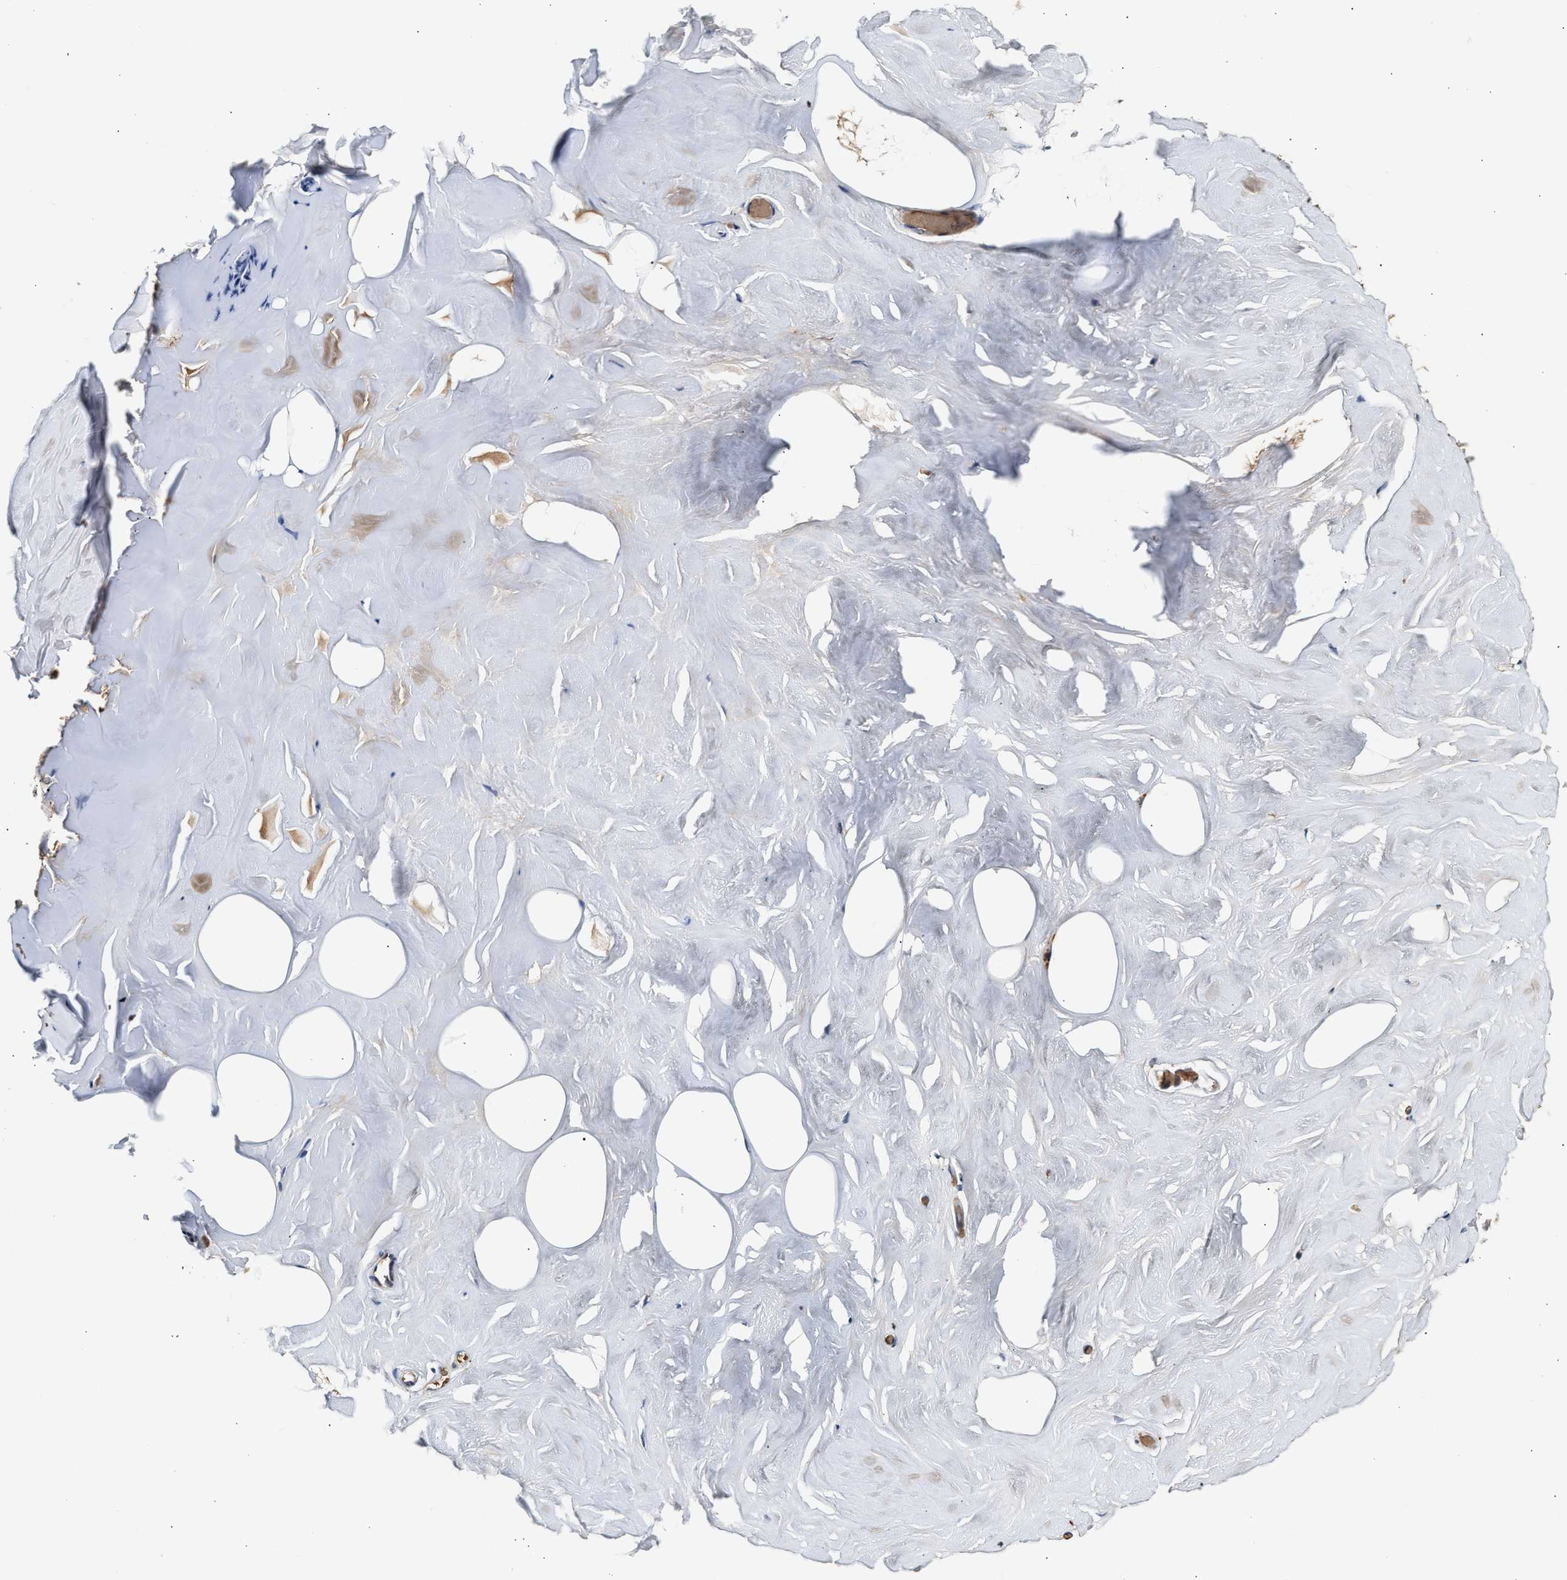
{"staining": {"intensity": "weak", "quantity": ">75%", "location": "cytoplasmic/membranous"}, "tissue": "breast", "cell_type": "Adipocytes", "image_type": "normal", "snomed": [{"axis": "morphology", "description": "Normal tissue, NOS"}, {"axis": "topography", "description": "Breast"}], "caption": "Immunohistochemical staining of normal human breast demonstrates weak cytoplasmic/membranous protein expression in about >75% of adipocytes. The staining was performed using DAB (3,3'-diaminobenzidine), with brown indicating positive protein expression. Nuclei are stained blue with hematoxylin.", "gene": "PLD3", "patient": {"sex": "female", "age": 75}}